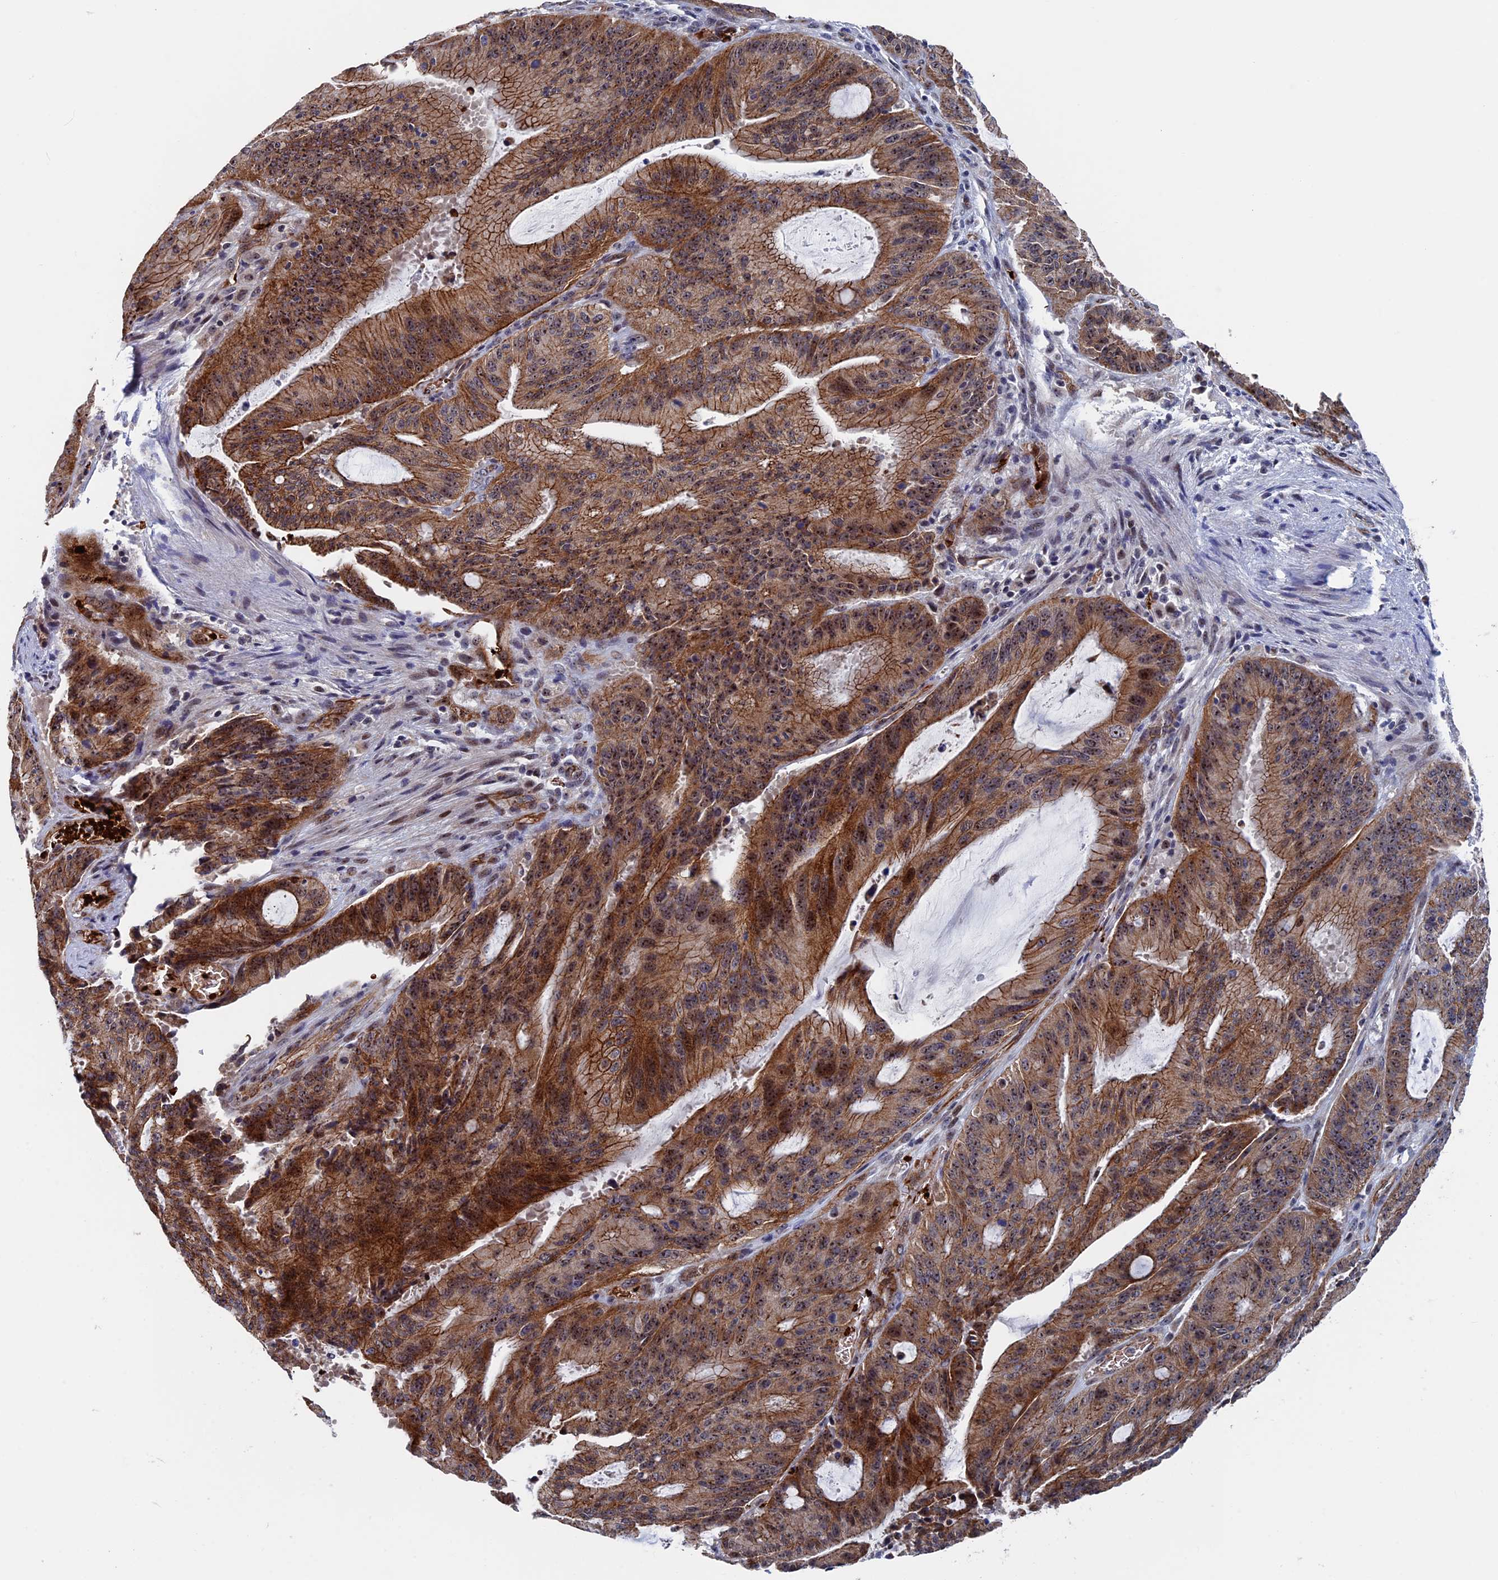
{"staining": {"intensity": "strong", "quantity": "25%-75%", "location": "cytoplasmic/membranous,nuclear"}, "tissue": "liver cancer", "cell_type": "Tumor cells", "image_type": "cancer", "snomed": [{"axis": "morphology", "description": "Normal tissue, NOS"}, {"axis": "morphology", "description": "Cholangiocarcinoma"}, {"axis": "topography", "description": "Liver"}, {"axis": "topography", "description": "Peripheral nerve tissue"}], "caption": "This micrograph displays IHC staining of human liver cancer, with high strong cytoplasmic/membranous and nuclear positivity in about 25%-75% of tumor cells.", "gene": "EXOSC9", "patient": {"sex": "female", "age": 73}}